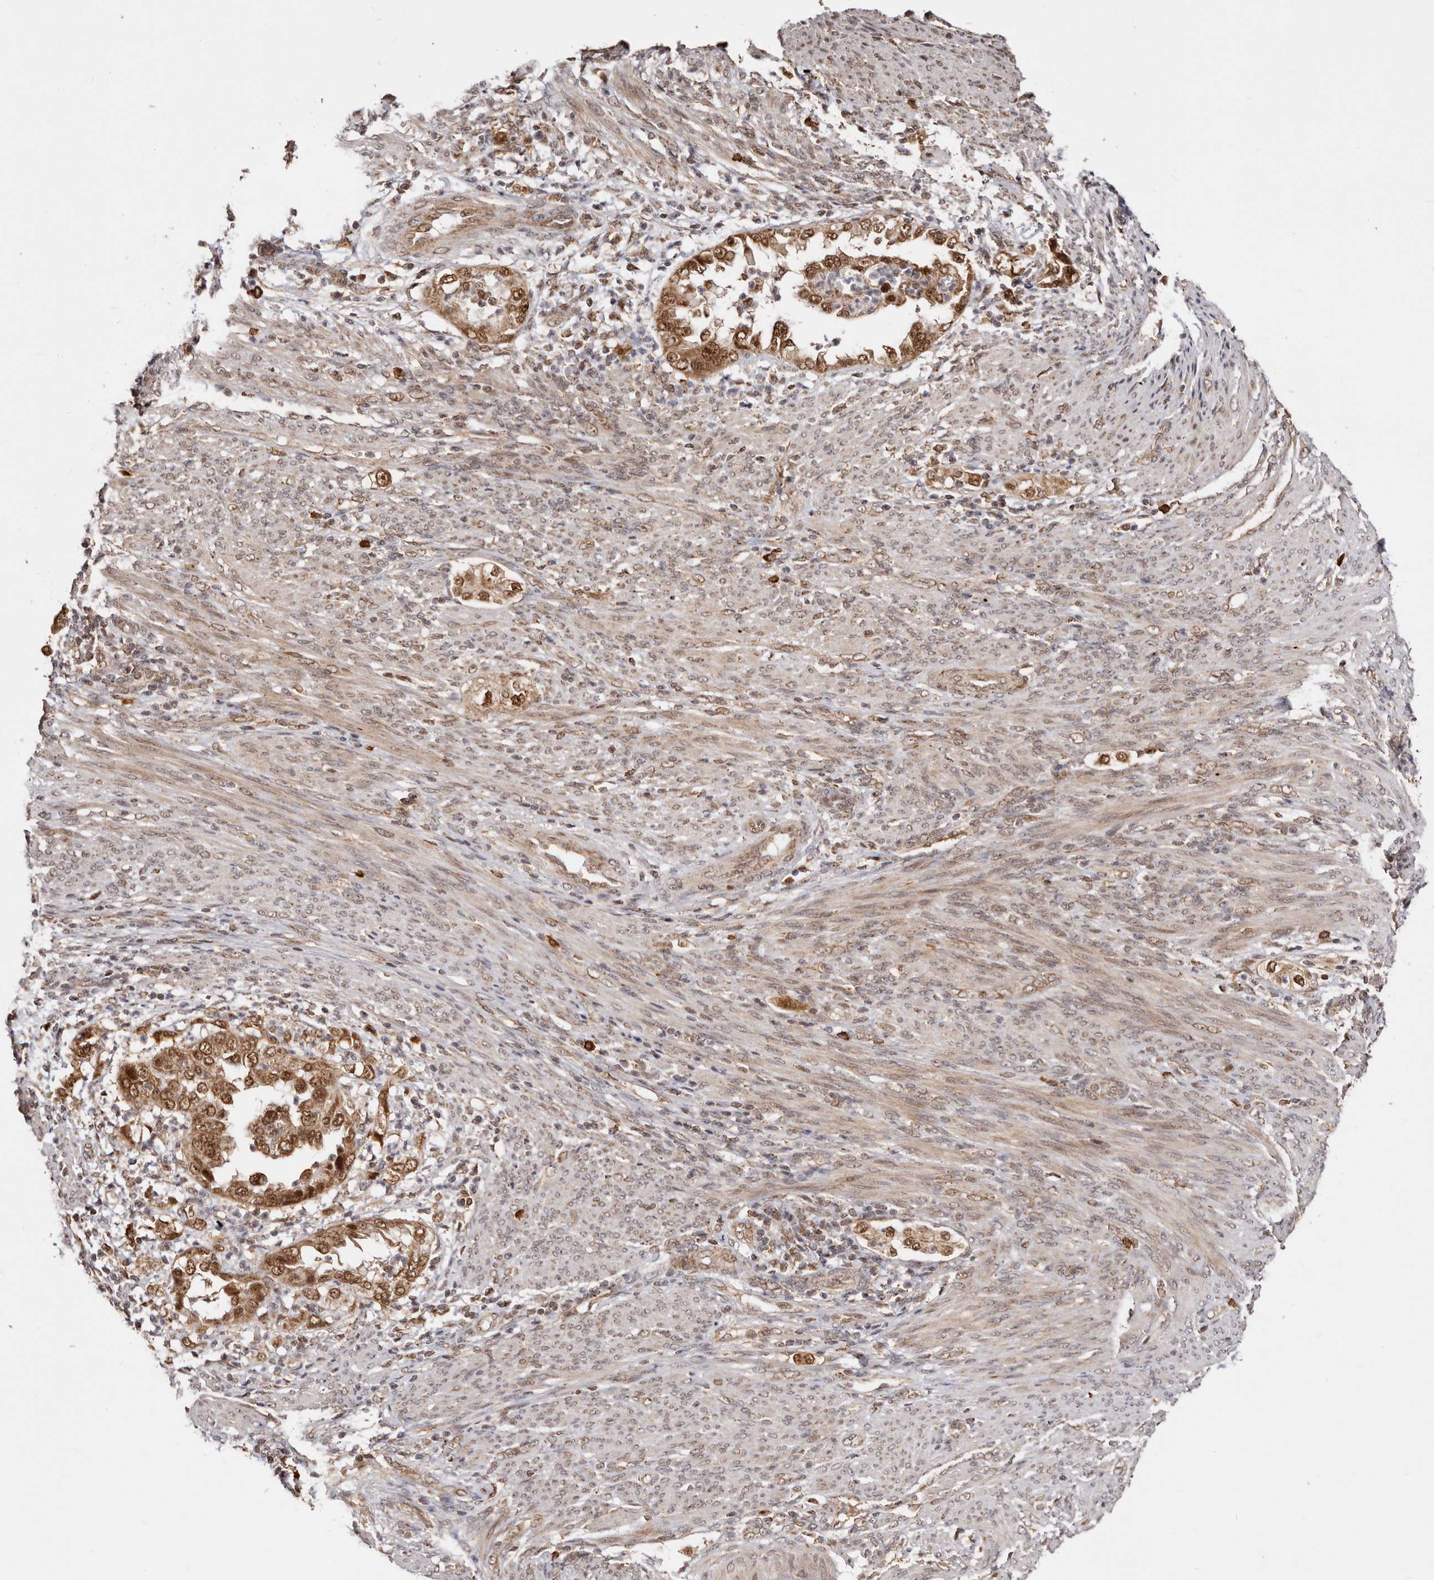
{"staining": {"intensity": "strong", "quantity": ">75%", "location": "cytoplasmic/membranous,nuclear"}, "tissue": "endometrial cancer", "cell_type": "Tumor cells", "image_type": "cancer", "snomed": [{"axis": "morphology", "description": "Adenocarcinoma, NOS"}, {"axis": "topography", "description": "Endometrium"}], "caption": "IHC staining of endometrial adenocarcinoma, which demonstrates high levels of strong cytoplasmic/membranous and nuclear positivity in approximately >75% of tumor cells indicating strong cytoplasmic/membranous and nuclear protein staining. The staining was performed using DAB (brown) for protein detection and nuclei were counterstained in hematoxylin (blue).", "gene": "SEC14L1", "patient": {"sex": "female", "age": 85}}